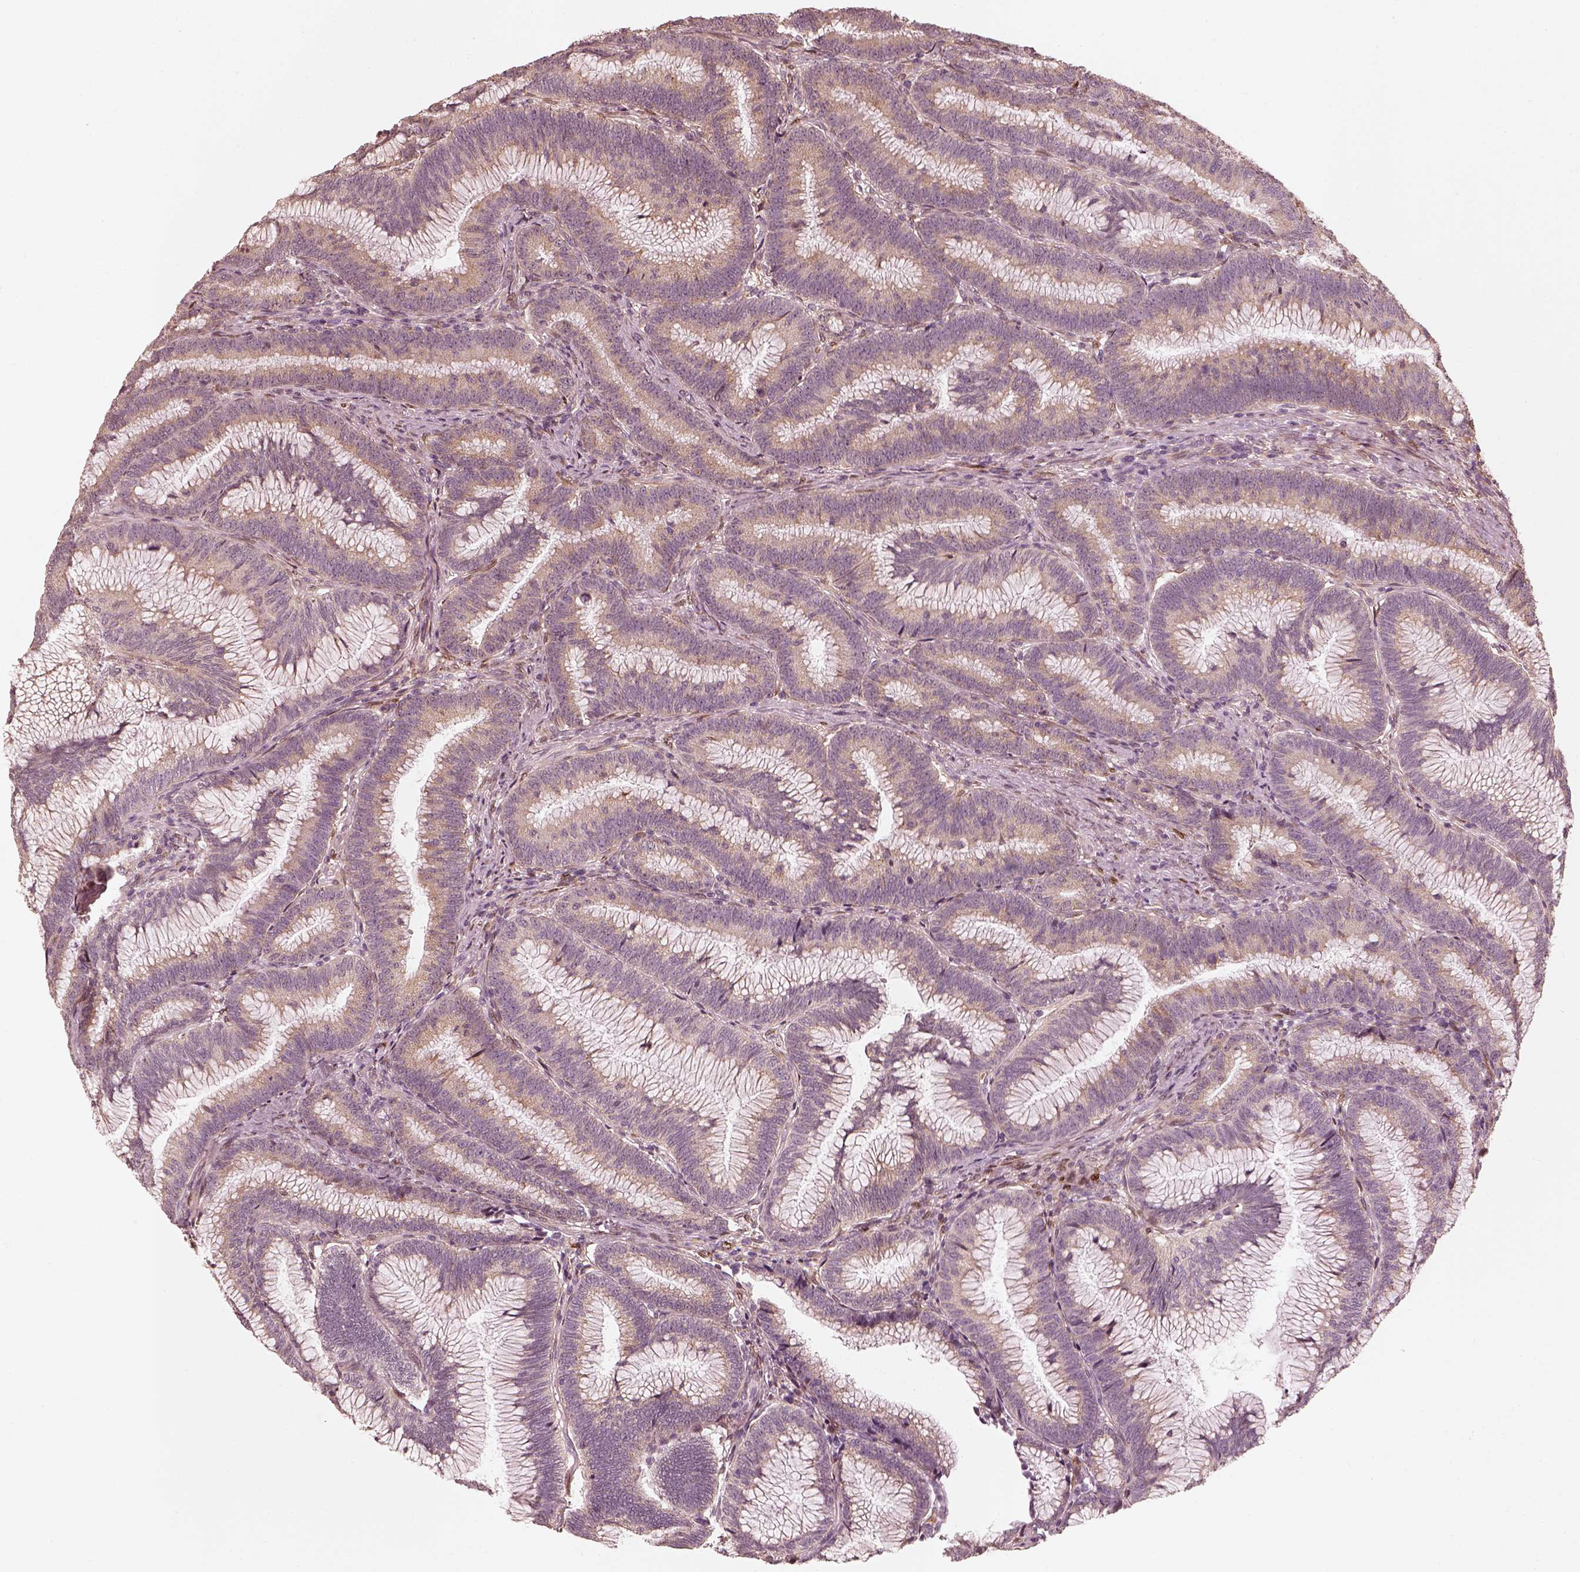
{"staining": {"intensity": "moderate", "quantity": ">75%", "location": "cytoplasmic/membranous"}, "tissue": "colorectal cancer", "cell_type": "Tumor cells", "image_type": "cancer", "snomed": [{"axis": "morphology", "description": "Adenocarcinoma, NOS"}, {"axis": "topography", "description": "Colon"}], "caption": "Tumor cells display medium levels of moderate cytoplasmic/membranous staining in about >75% of cells in human adenocarcinoma (colorectal).", "gene": "WLS", "patient": {"sex": "female", "age": 78}}